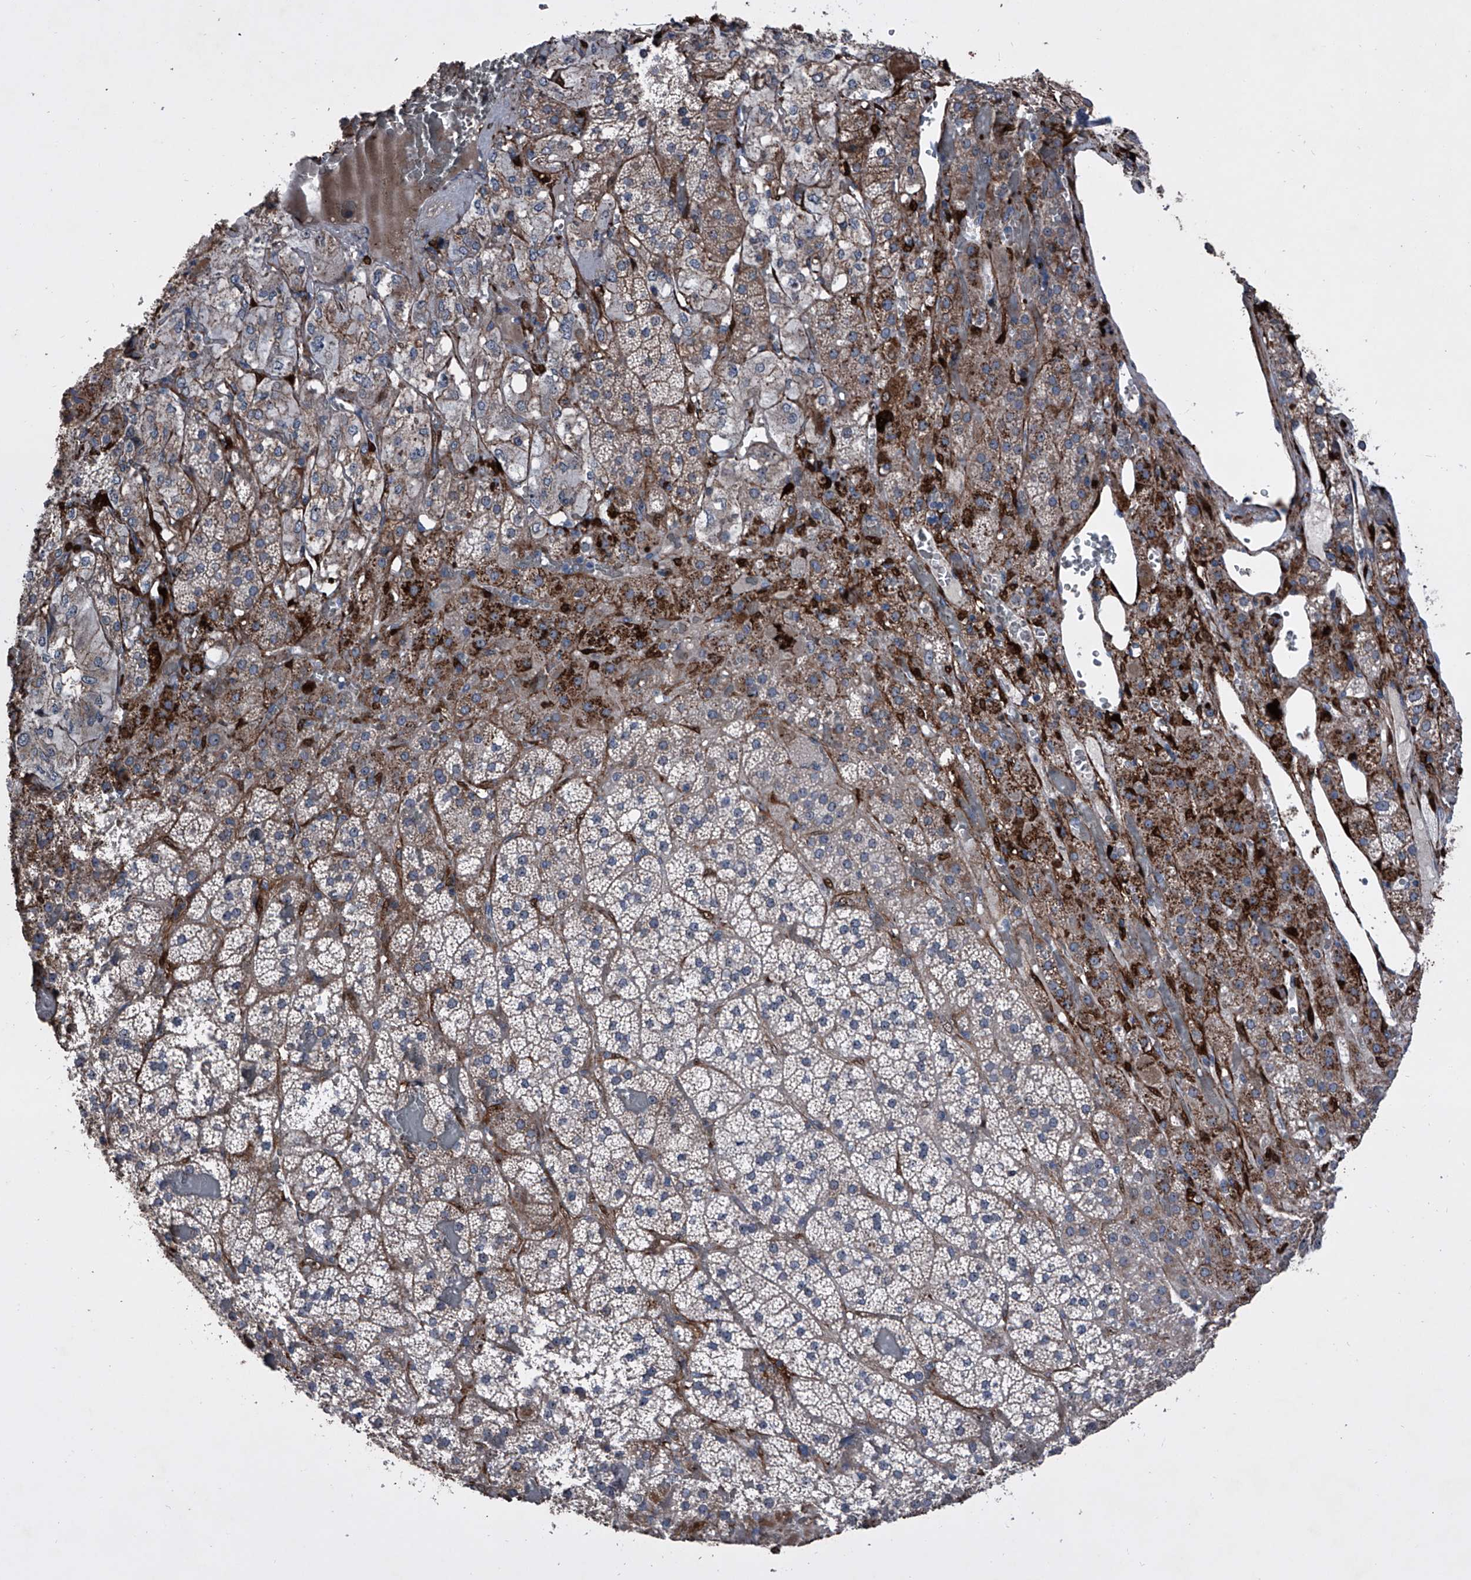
{"staining": {"intensity": "strong", "quantity": "<25%", "location": "cytoplasmic/membranous"}, "tissue": "adrenal gland", "cell_type": "Glandular cells", "image_type": "normal", "snomed": [{"axis": "morphology", "description": "Normal tissue, NOS"}, {"axis": "topography", "description": "Adrenal gland"}], "caption": "The histopathology image shows immunohistochemical staining of normal adrenal gland. There is strong cytoplasmic/membranous staining is present in about <25% of glandular cells. (DAB (3,3'-diaminobenzidine) IHC with brightfield microscopy, high magnification).", "gene": "CEP85L", "patient": {"sex": "female", "age": 59}}